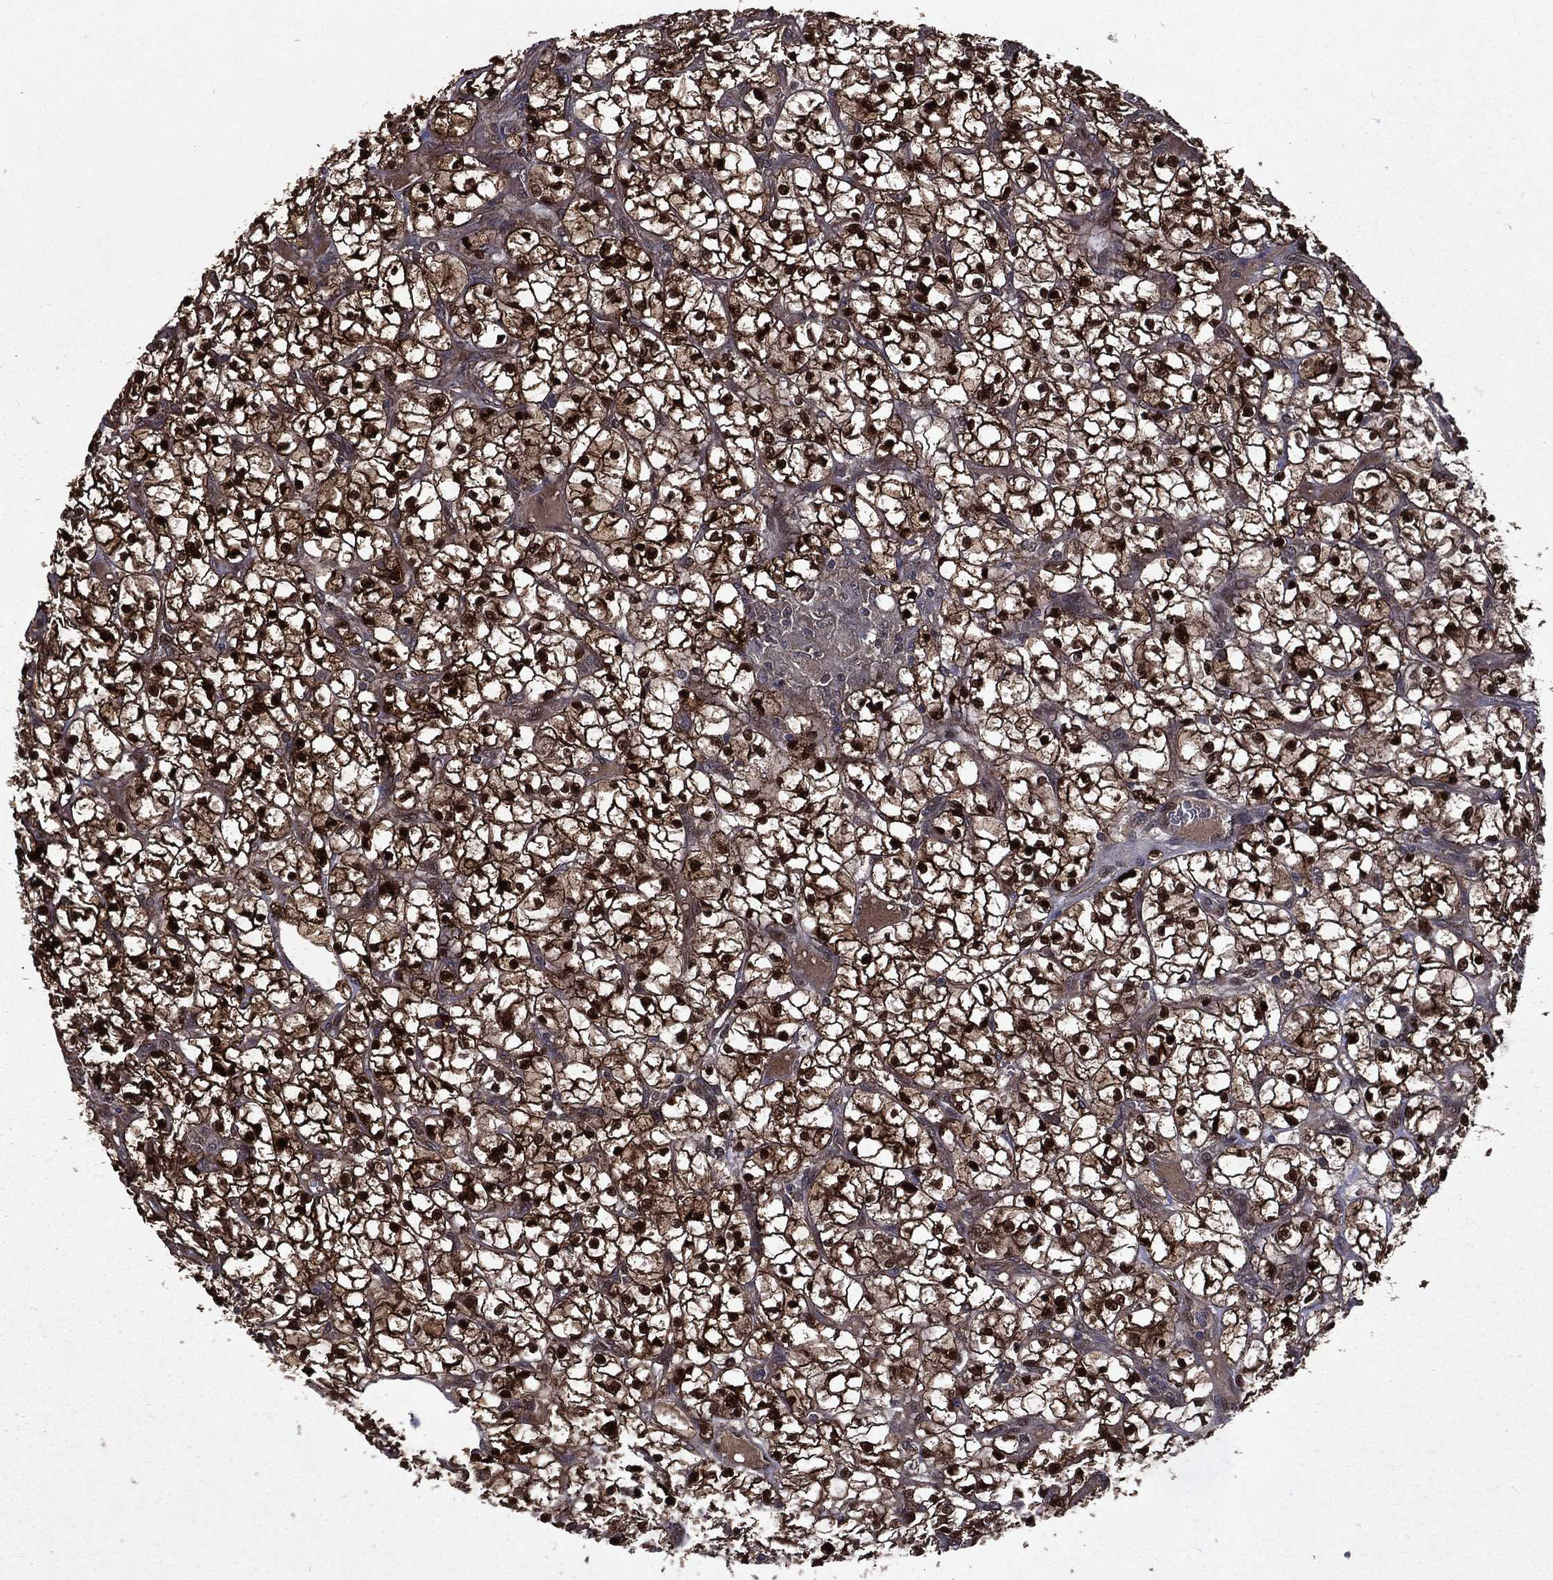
{"staining": {"intensity": "strong", "quantity": ">75%", "location": "cytoplasmic/membranous,nuclear"}, "tissue": "renal cancer", "cell_type": "Tumor cells", "image_type": "cancer", "snomed": [{"axis": "morphology", "description": "Adenocarcinoma, NOS"}, {"axis": "topography", "description": "Kidney"}], "caption": "Strong cytoplasmic/membranous and nuclear staining for a protein is present in about >75% of tumor cells of renal cancer using IHC.", "gene": "FGD1", "patient": {"sex": "female", "age": 64}}